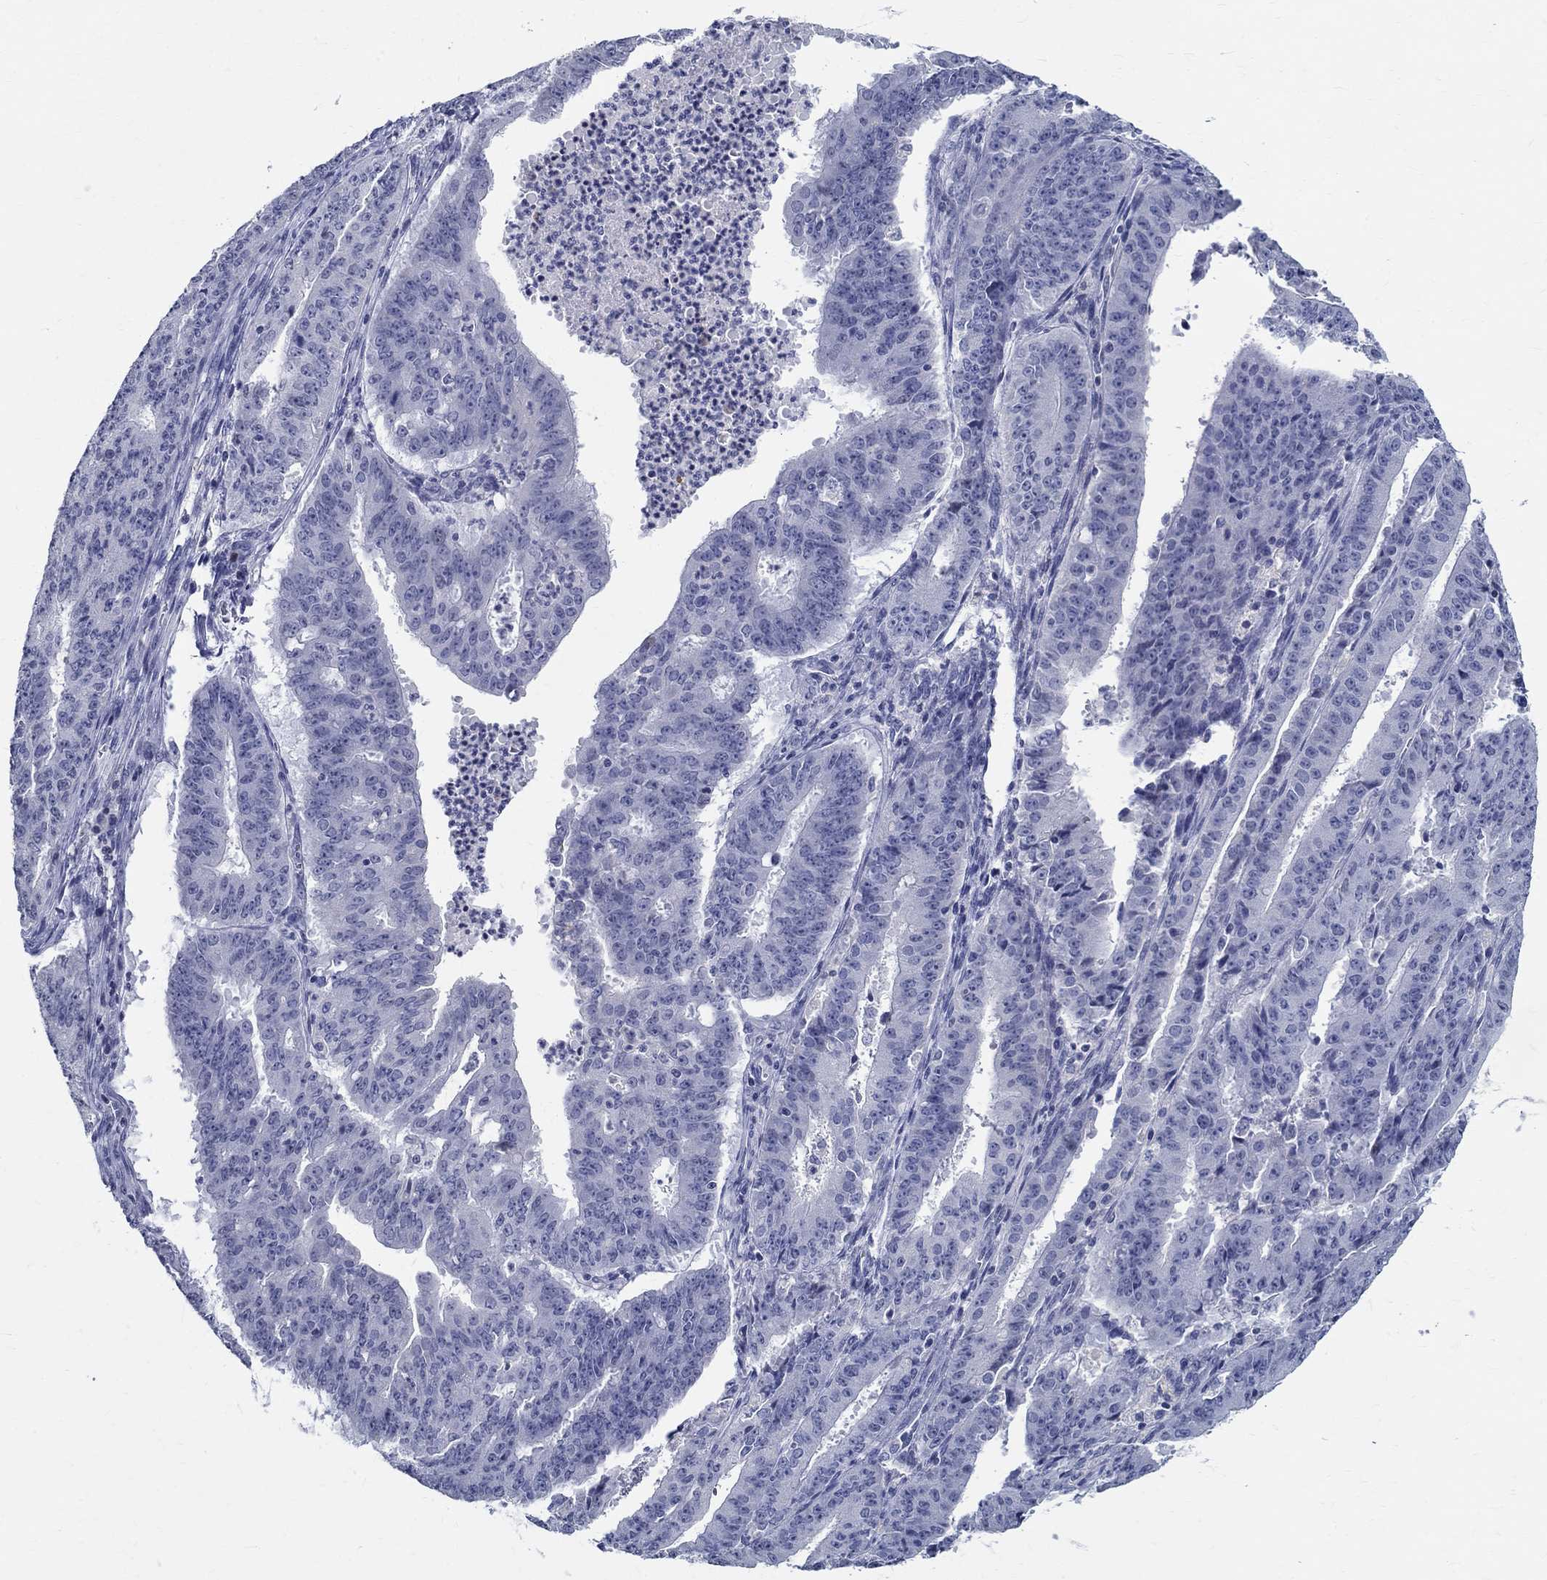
{"staining": {"intensity": "negative", "quantity": "none", "location": "none"}, "tissue": "ovarian cancer", "cell_type": "Tumor cells", "image_type": "cancer", "snomed": [{"axis": "morphology", "description": "Carcinoma, endometroid"}, {"axis": "topography", "description": "Ovary"}], "caption": "Tumor cells show no significant protein positivity in ovarian cancer (endometroid carcinoma). The staining is performed using DAB (3,3'-diaminobenzidine) brown chromogen with nuclei counter-stained in using hematoxylin.", "gene": "CETN1", "patient": {"sex": "female", "age": 42}}